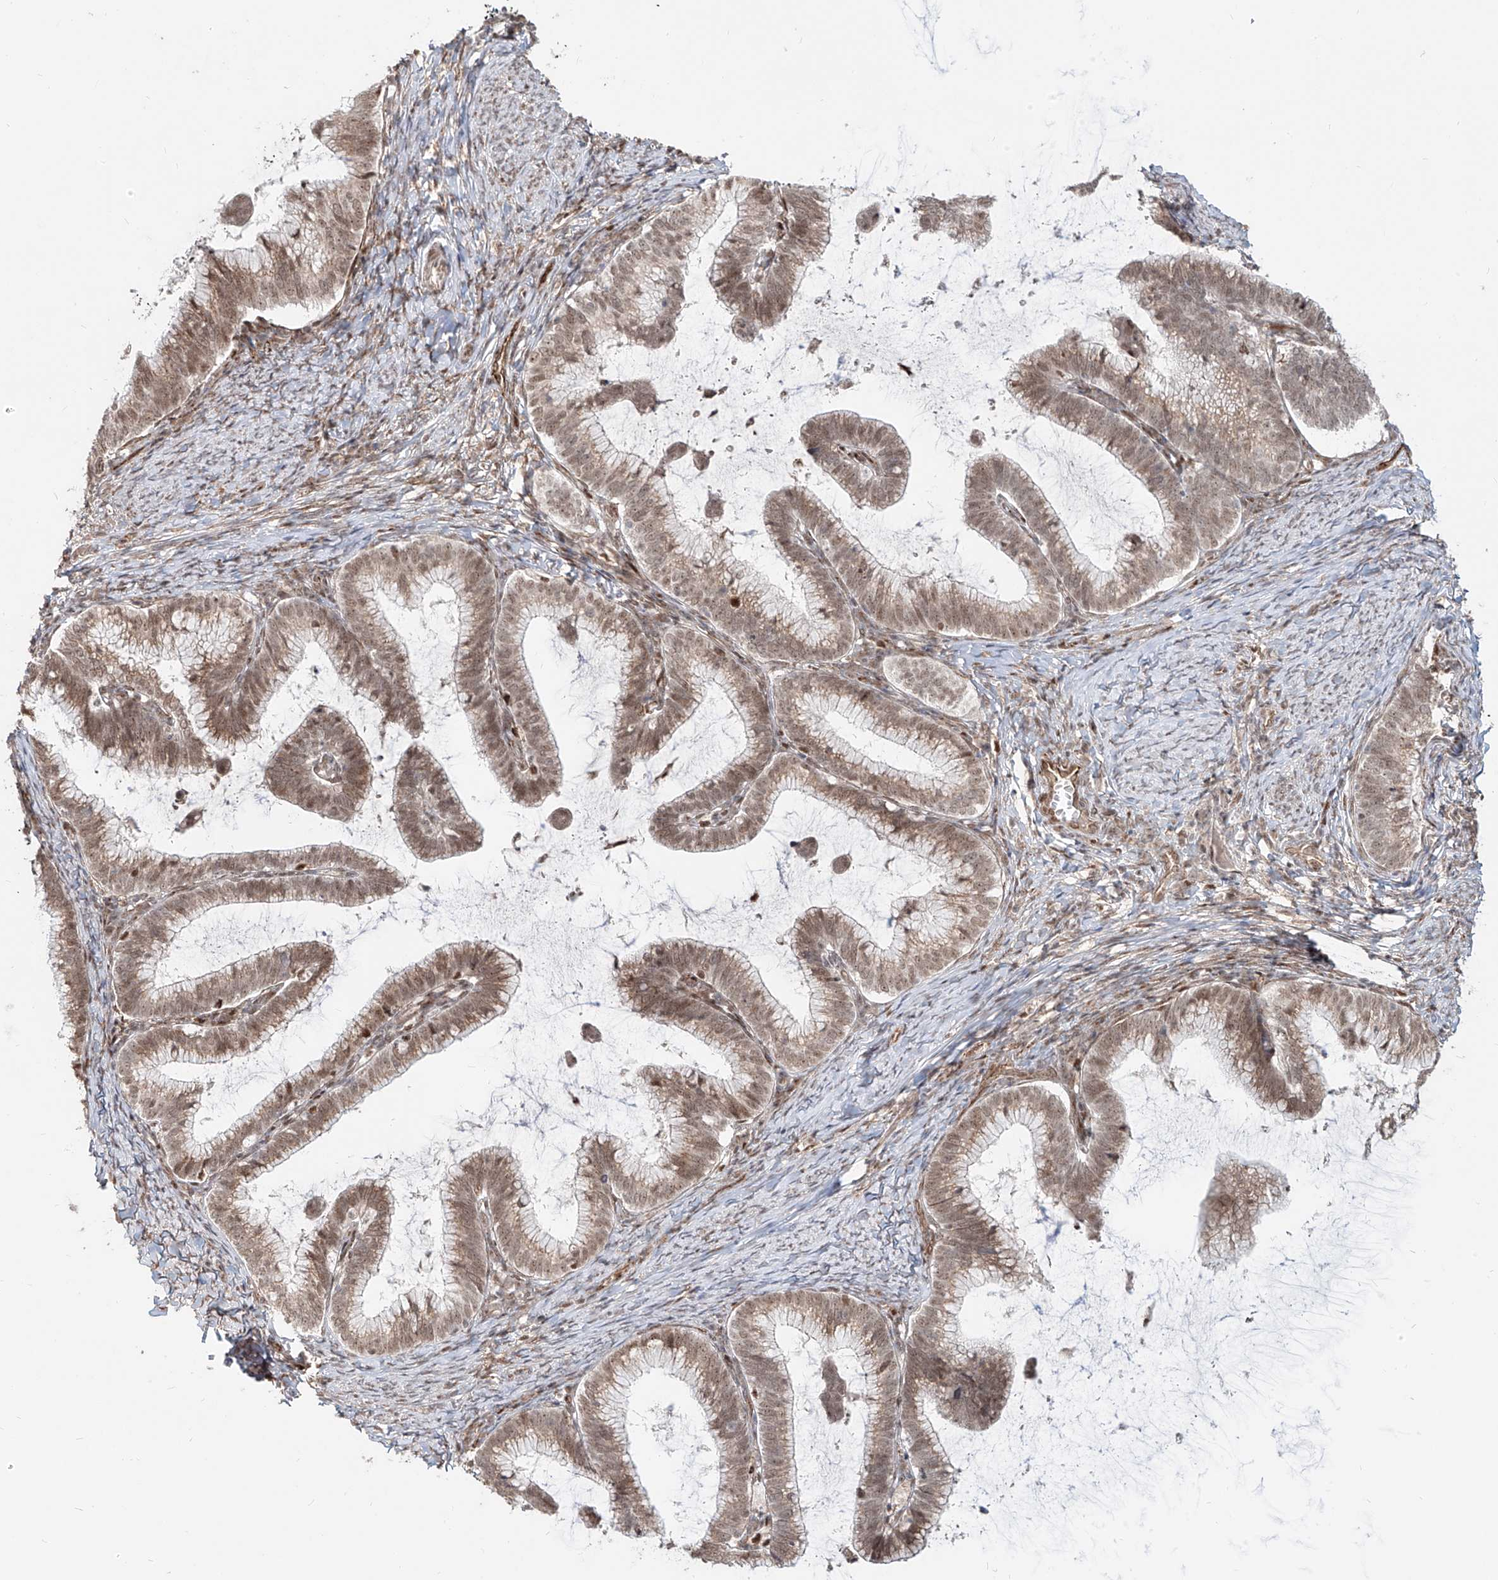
{"staining": {"intensity": "weak", "quantity": ">75%", "location": "cytoplasmic/membranous,nuclear"}, "tissue": "cervical cancer", "cell_type": "Tumor cells", "image_type": "cancer", "snomed": [{"axis": "morphology", "description": "Adenocarcinoma, NOS"}, {"axis": "topography", "description": "Cervix"}], "caption": "Immunohistochemical staining of human cervical cancer displays low levels of weak cytoplasmic/membranous and nuclear protein expression in about >75% of tumor cells.", "gene": "ZNF710", "patient": {"sex": "female", "age": 36}}